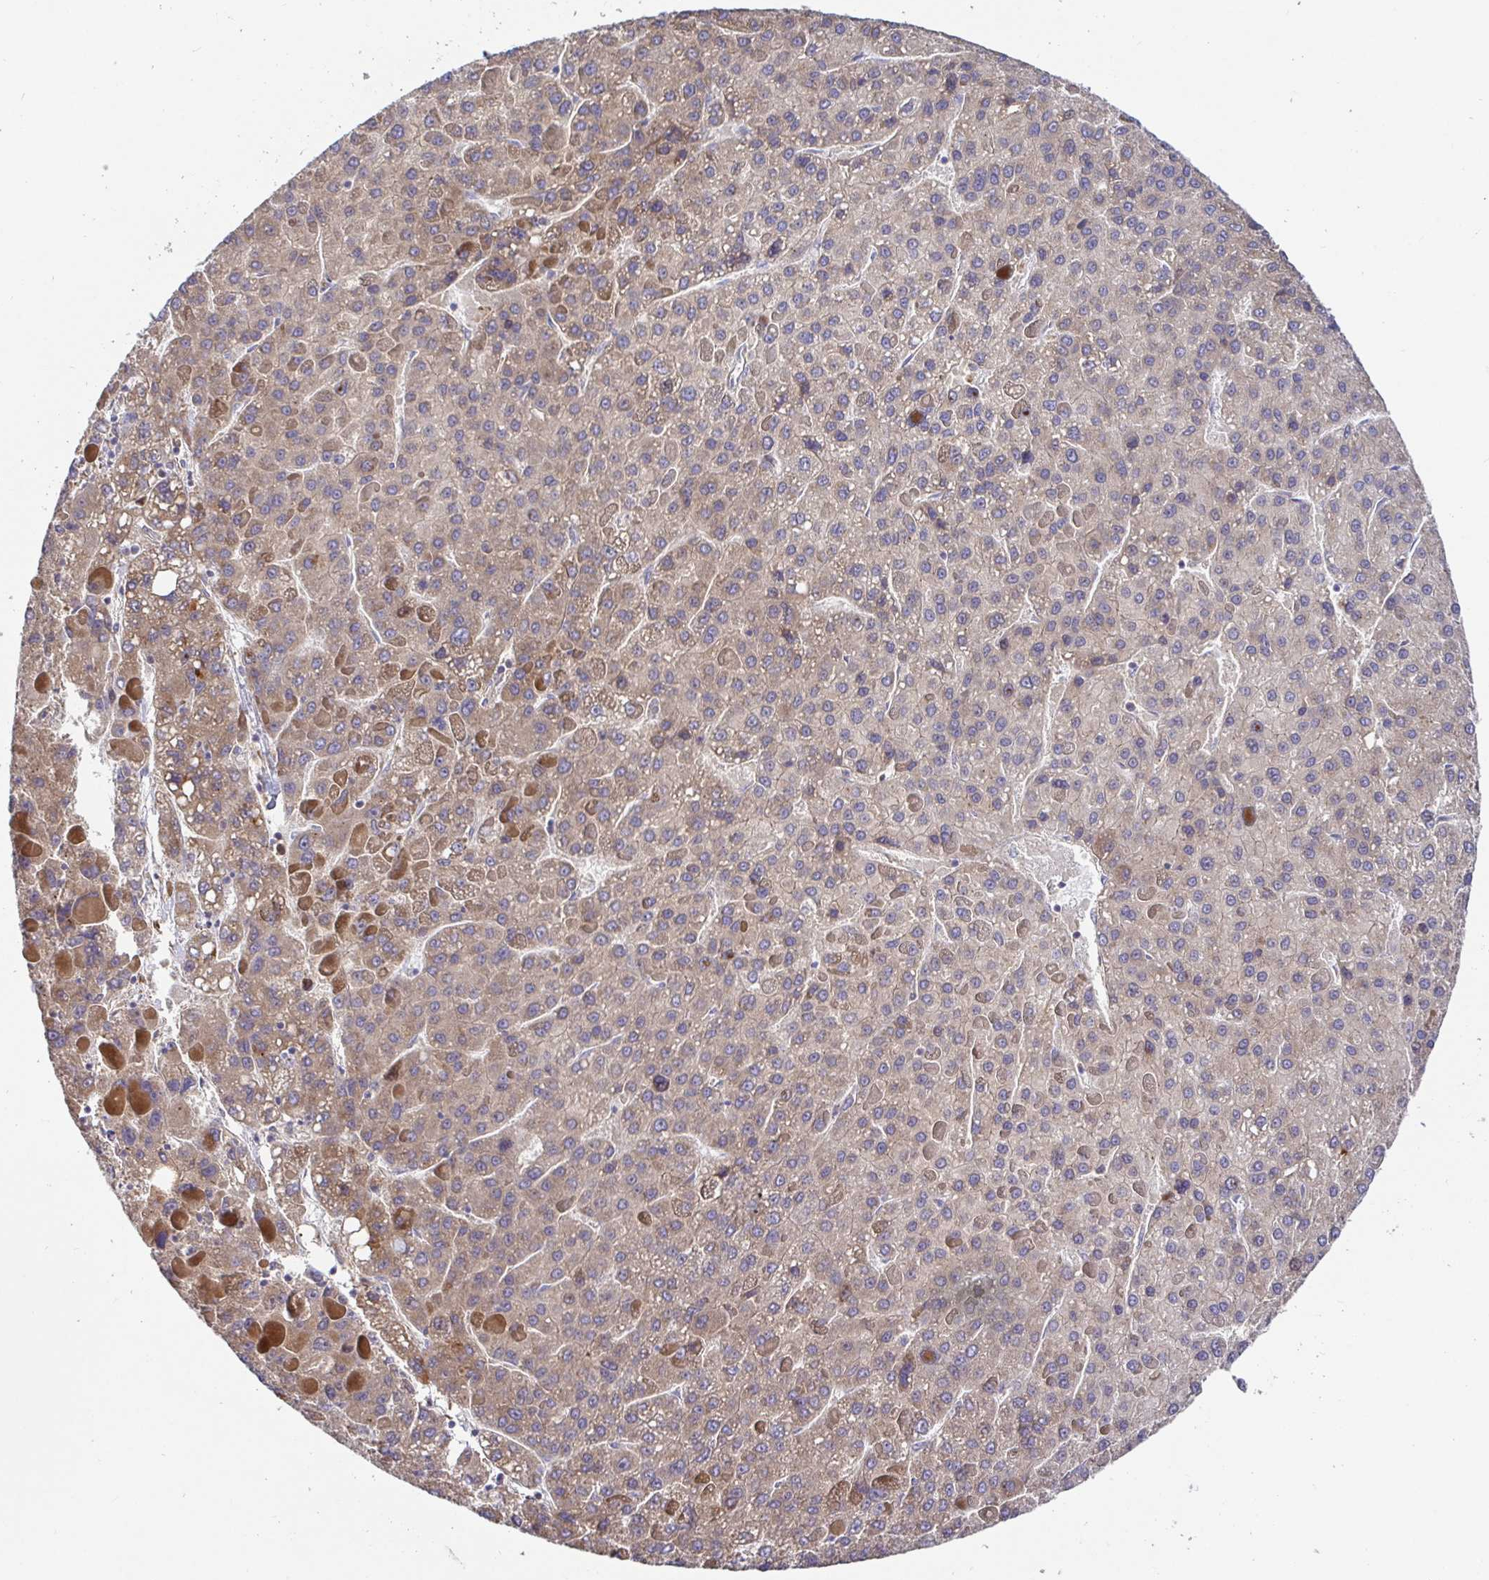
{"staining": {"intensity": "weak", "quantity": "25%-75%", "location": "cytoplasmic/membranous"}, "tissue": "liver cancer", "cell_type": "Tumor cells", "image_type": "cancer", "snomed": [{"axis": "morphology", "description": "Carcinoma, Hepatocellular, NOS"}, {"axis": "topography", "description": "Liver"}], "caption": "Weak cytoplasmic/membranous positivity is appreciated in about 25%-75% of tumor cells in liver hepatocellular carcinoma.", "gene": "ELP1", "patient": {"sex": "female", "age": 82}}